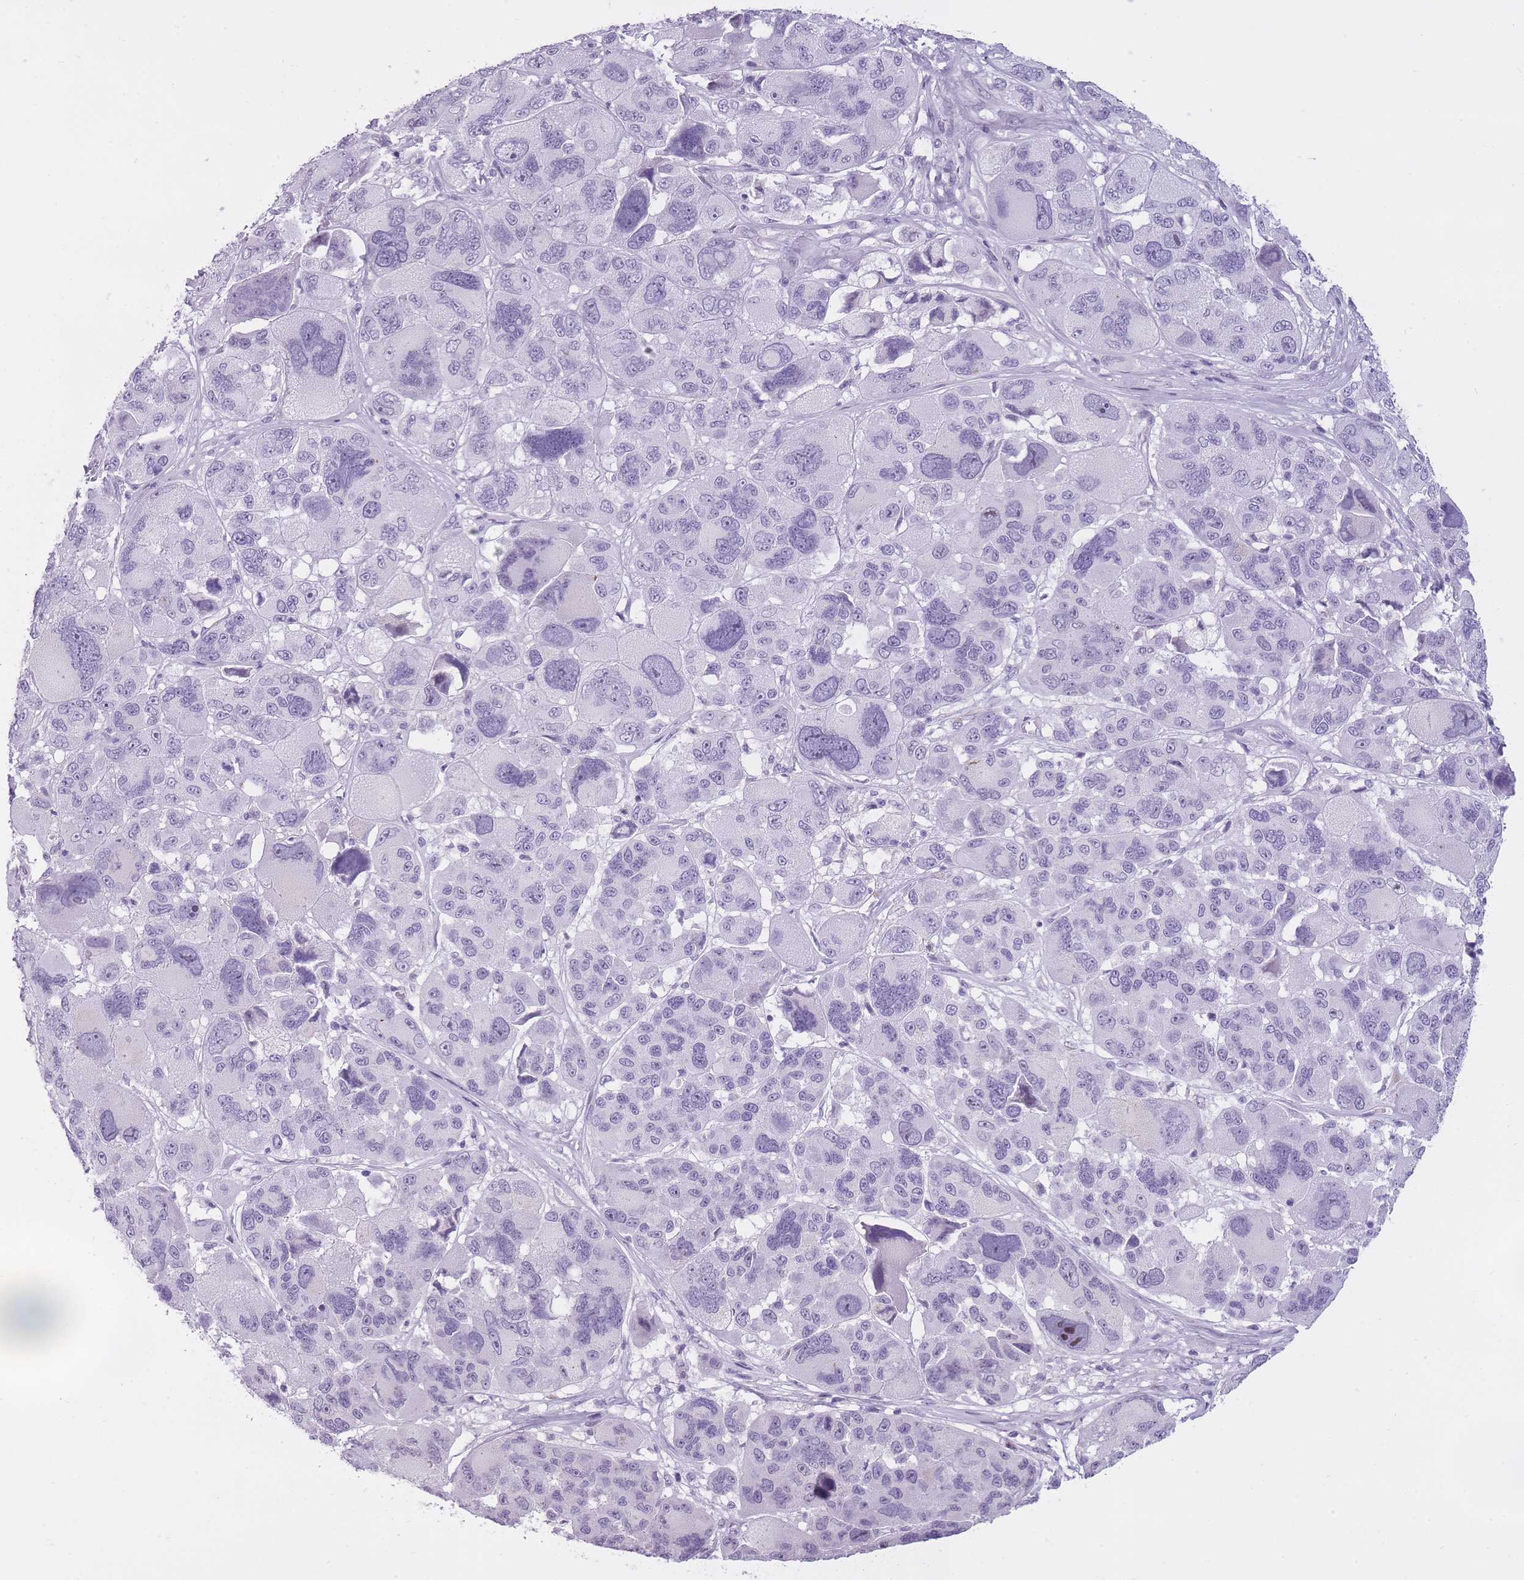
{"staining": {"intensity": "negative", "quantity": "none", "location": "none"}, "tissue": "melanoma", "cell_type": "Tumor cells", "image_type": "cancer", "snomed": [{"axis": "morphology", "description": "Malignant melanoma, NOS"}, {"axis": "topography", "description": "Skin"}], "caption": "There is no significant positivity in tumor cells of melanoma.", "gene": "GOLGA6D", "patient": {"sex": "female", "age": 66}}